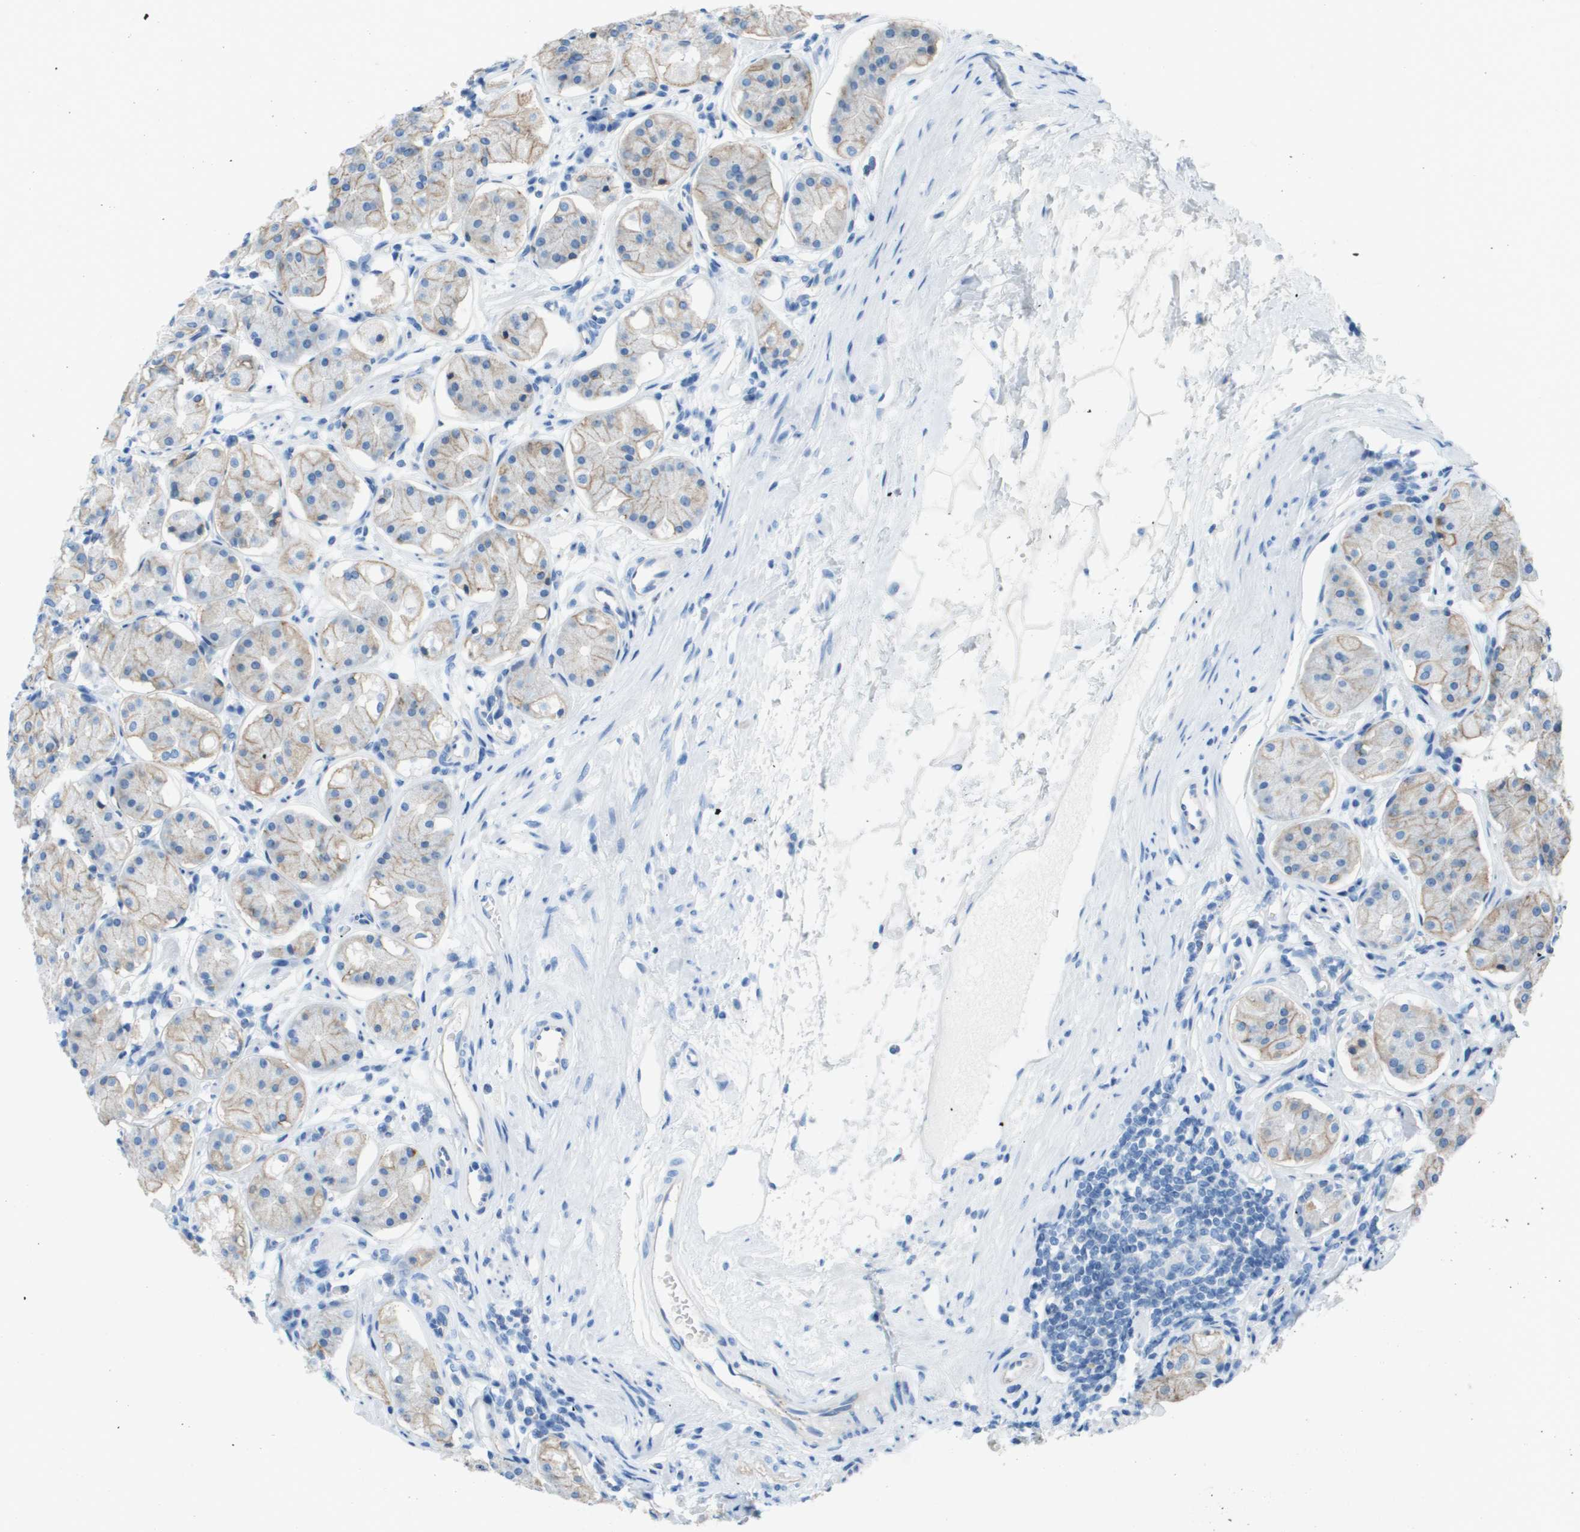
{"staining": {"intensity": "weak", "quantity": "25%-75%", "location": "cytoplasmic/membranous"}, "tissue": "stomach", "cell_type": "Glandular cells", "image_type": "normal", "snomed": [{"axis": "morphology", "description": "Normal tissue, NOS"}, {"axis": "topography", "description": "Stomach"}, {"axis": "topography", "description": "Stomach, lower"}], "caption": "This photomicrograph displays immunohistochemistry (IHC) staining of unremarkable human stomach, with low weak cytoplasmic/membranous staining in about 25%-75% of glandular cells.", "gene": "CD46", "patient": {"sex": "female", "age": 56}}